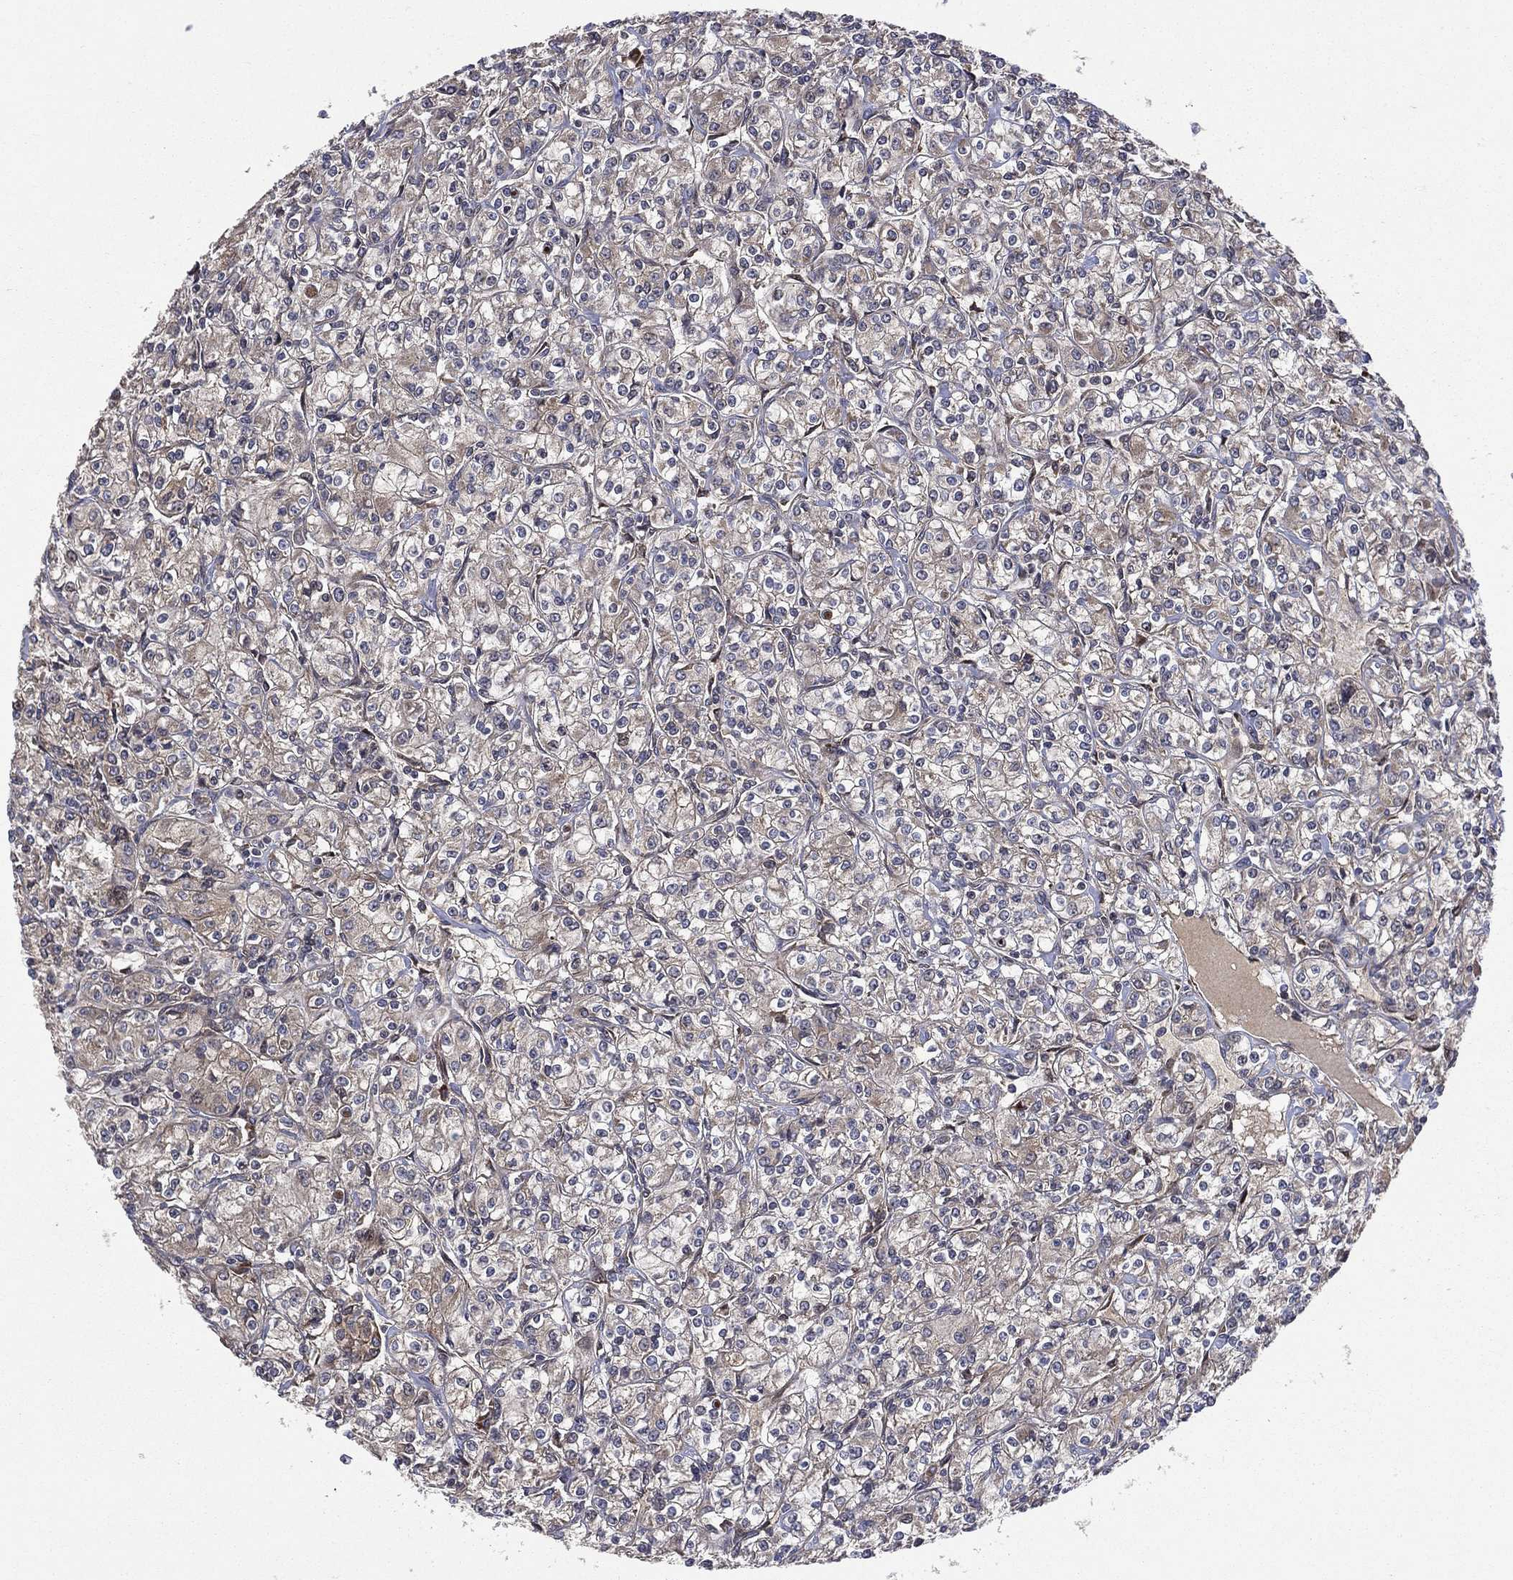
{"staining": {"intensity": "moderate", "quantity": "25%-75%", "location": "cytoplasmic/membranous"}, "tissue": "renal cancer", "cell_type": "Tumor cells", "image_type": "cancer", "snomed": [{"axis": "morphology", "description": "Adenocarcinoma, NOS"}, {"axis": "topography", "description": "Kidney"}], "caption": "Tumor cells reveal medium levels of moderate cytoplasmic/membranous expression in about 25%-75% of cells in human renal cancer.", "gene": "RAB11FIP4", "patient": {"sex": "male", "age": 77}}